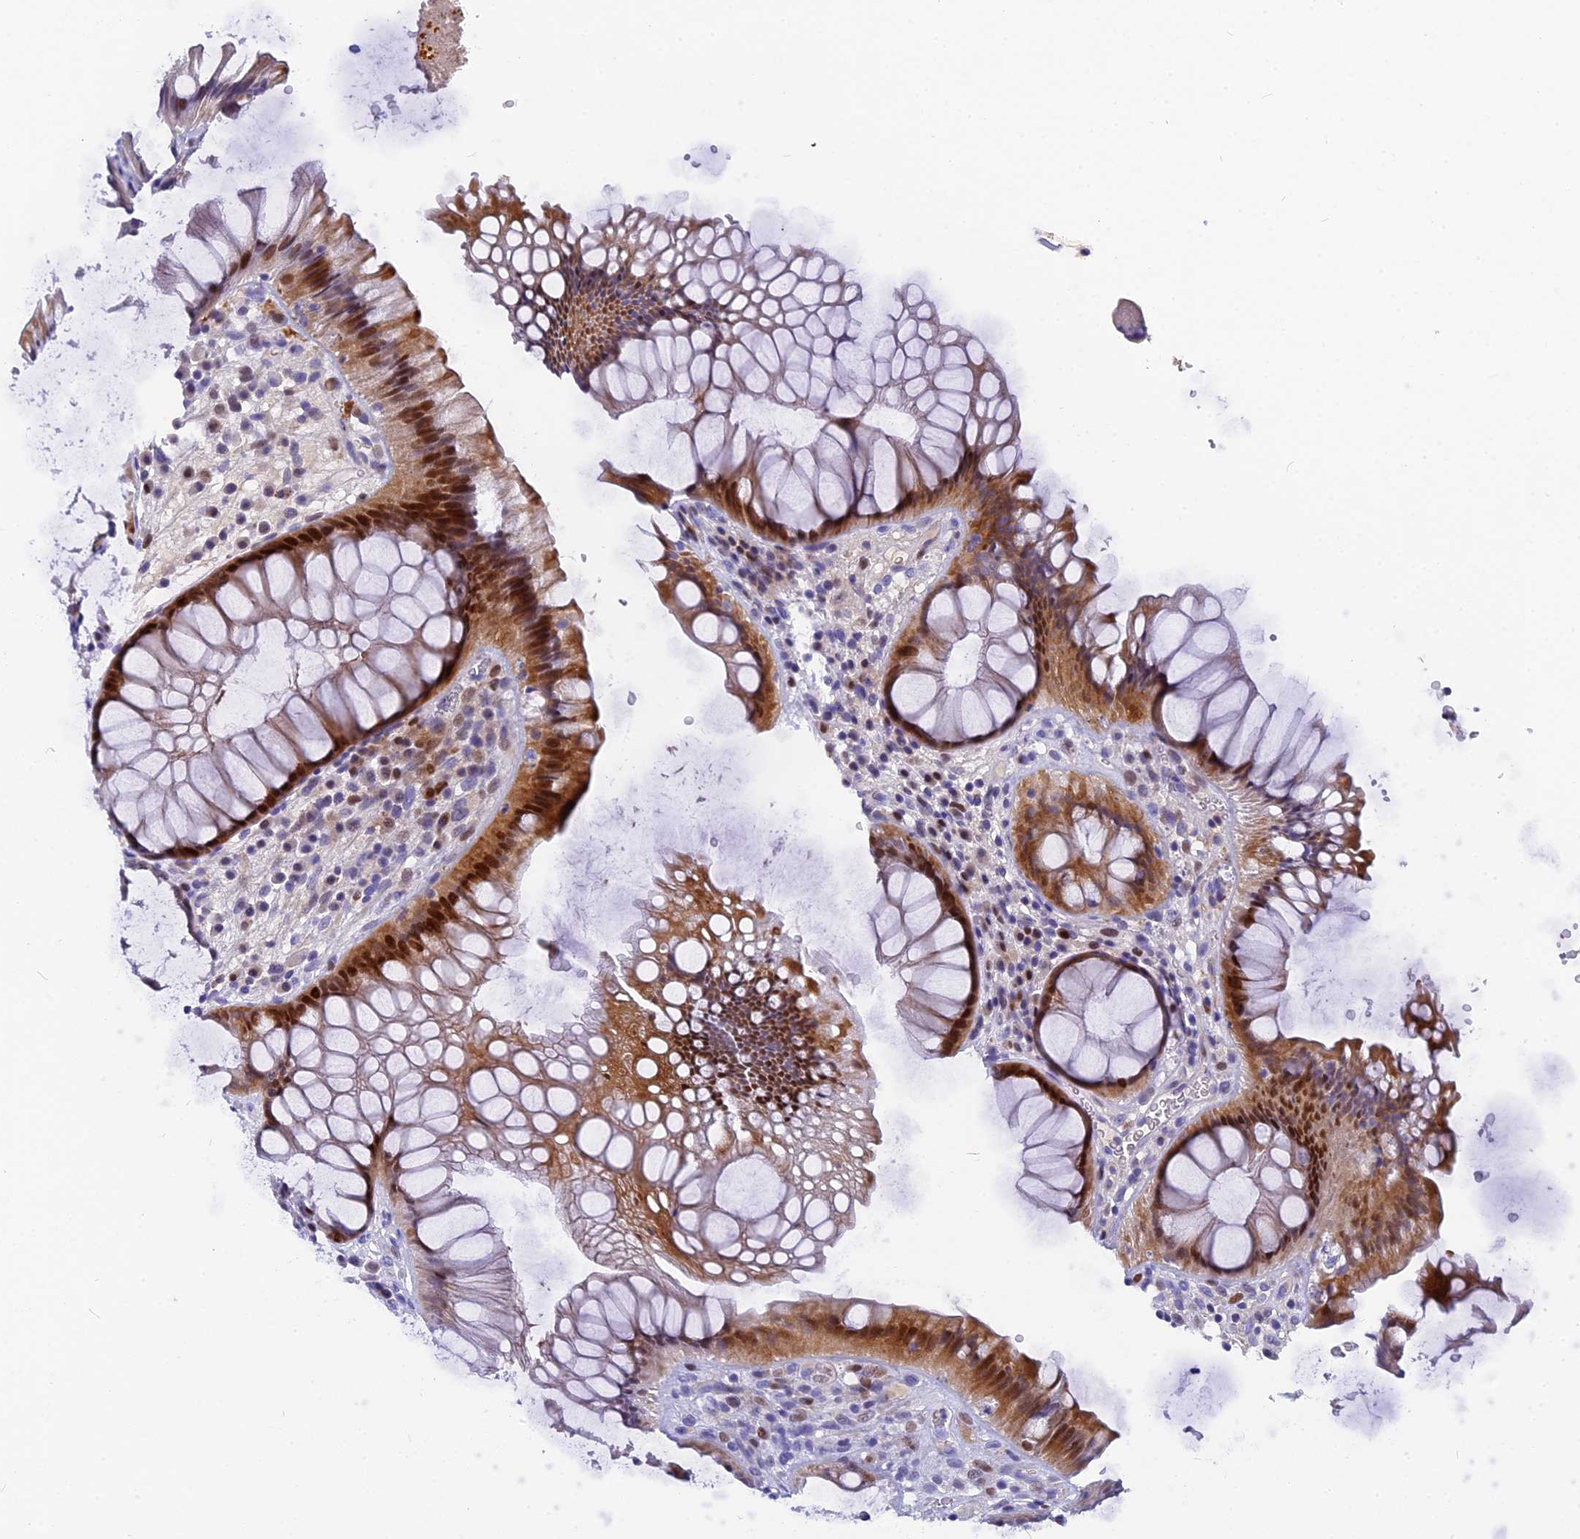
{"staining": {"intensity": "strong", "quantity": "25%-75%", "location": "cytoplasmic/membranous,nuclear"}, "tissue": "rectum", "cell_type": "Glandular cells", "image_type": "normal", "snomed": [{"axis": "morphology", "description": "Normal tissue, NOS"}, {"axis": "topography", "description": "Rectum"}], "caption": "Protein expression by immunohistochemistry demonstrates strong cytoplasmic/membranous,nuclear staining in about 25%-75% of glandular cells in unremarkable rectum. (DAB IHC, brown staining for protein, blue staining for nuclei).", "gene": "NKPD1", "patient": {"sex": "male", "age": 51}}